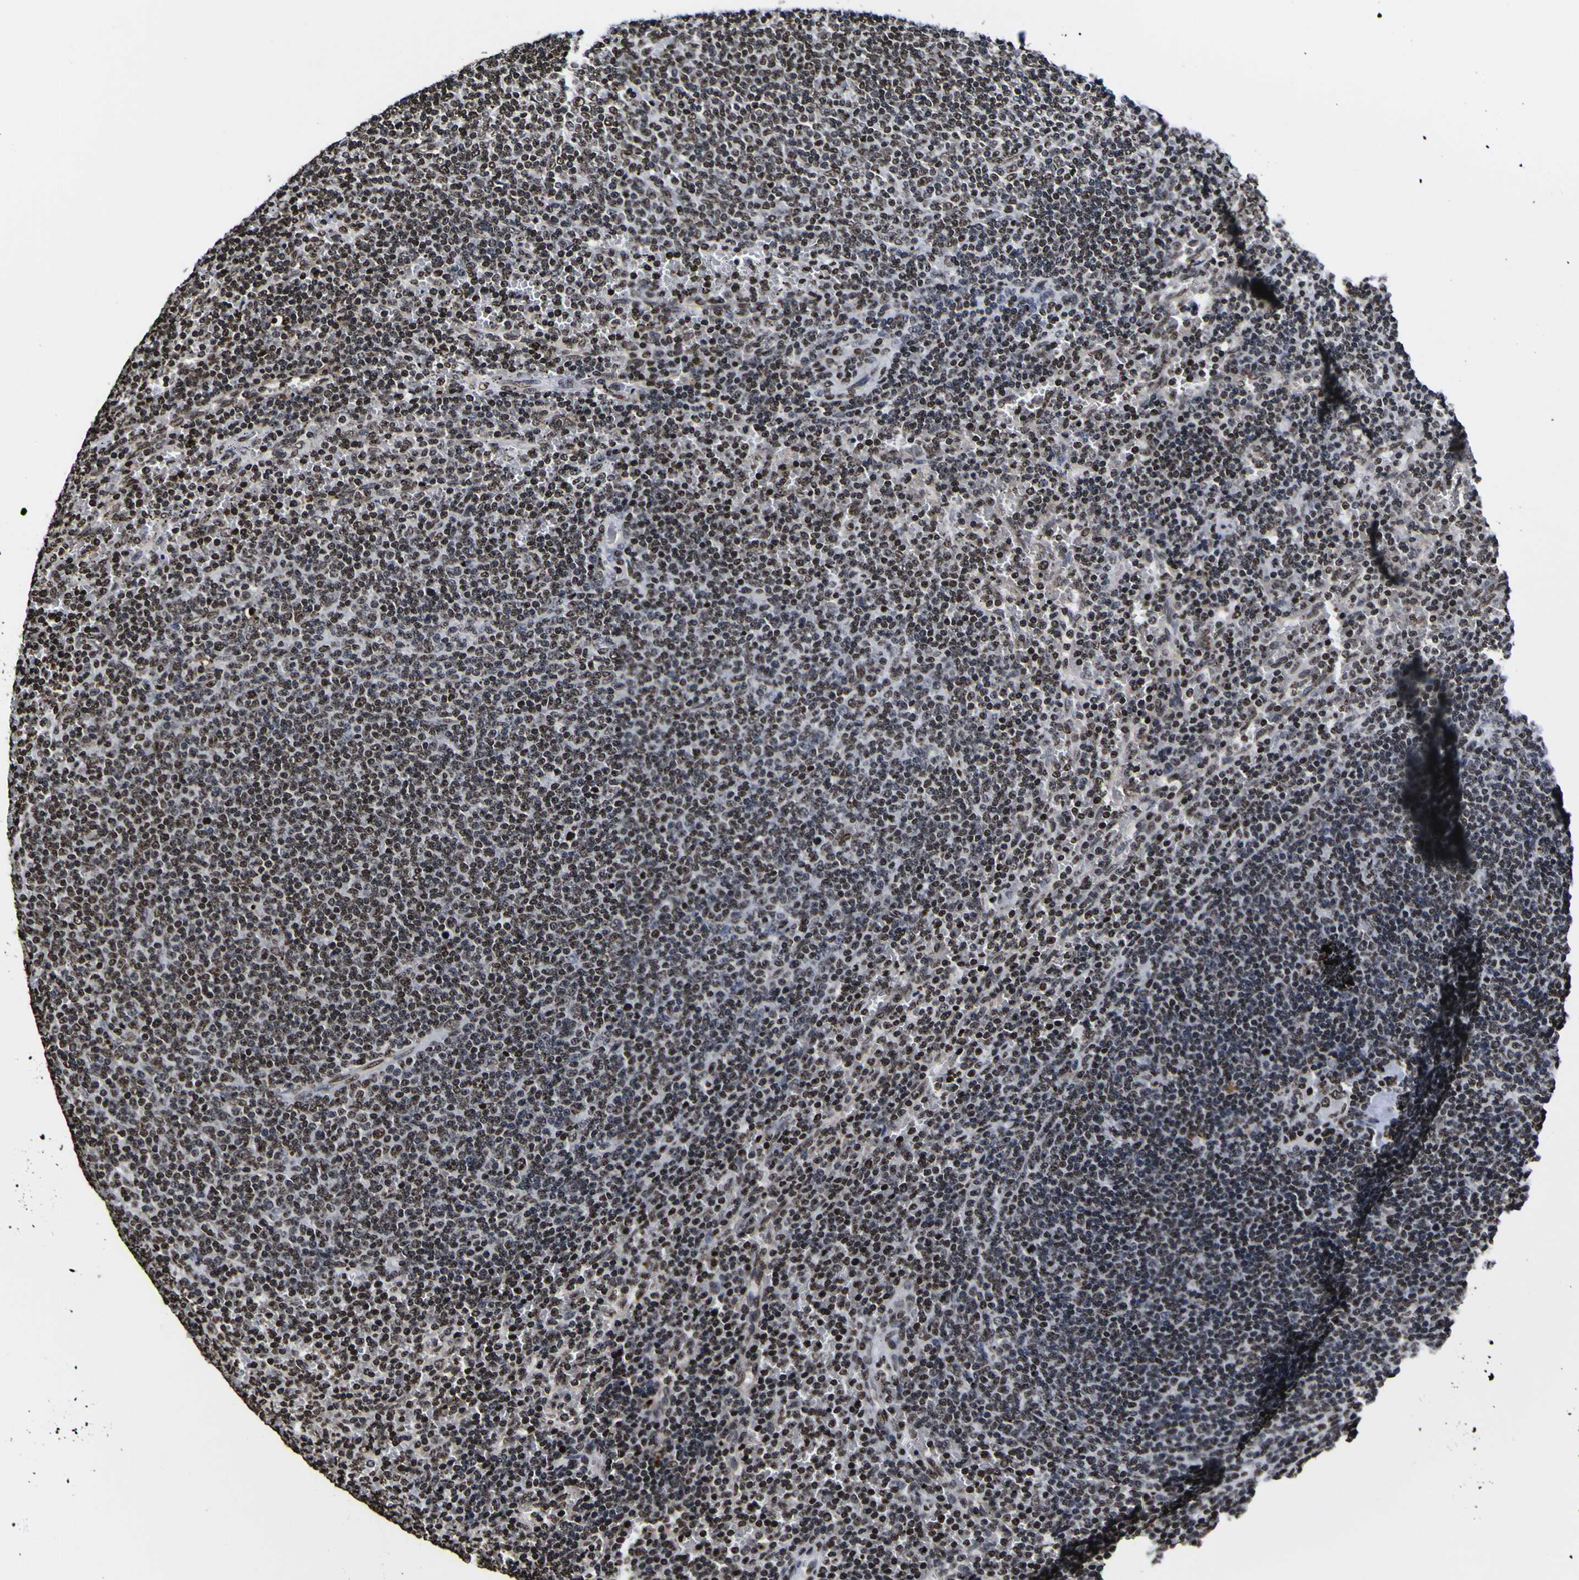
{"staining": {"intensity": "strong", "quantity": ">75%", "location": "nuclear"}, "tissue": "lymphoma", "cell_type": "Tumor cells", "image_type": "cancer", "snomed": [{"axis": "morphology", "description": "Malignant lymphoma, non-Hodgkin's type, Low grade"}, {"axis": "topography", "description": "Spleen"}], "caption": "This is a histology image of immunohistochemistry staining of low-grade malignant lymphoma, non-Hodgkin's type, which shows strong expression in the nuclear of tumor cells.", "gene": "PIAS1", "patient": {"sex": "female", "age": 50}}